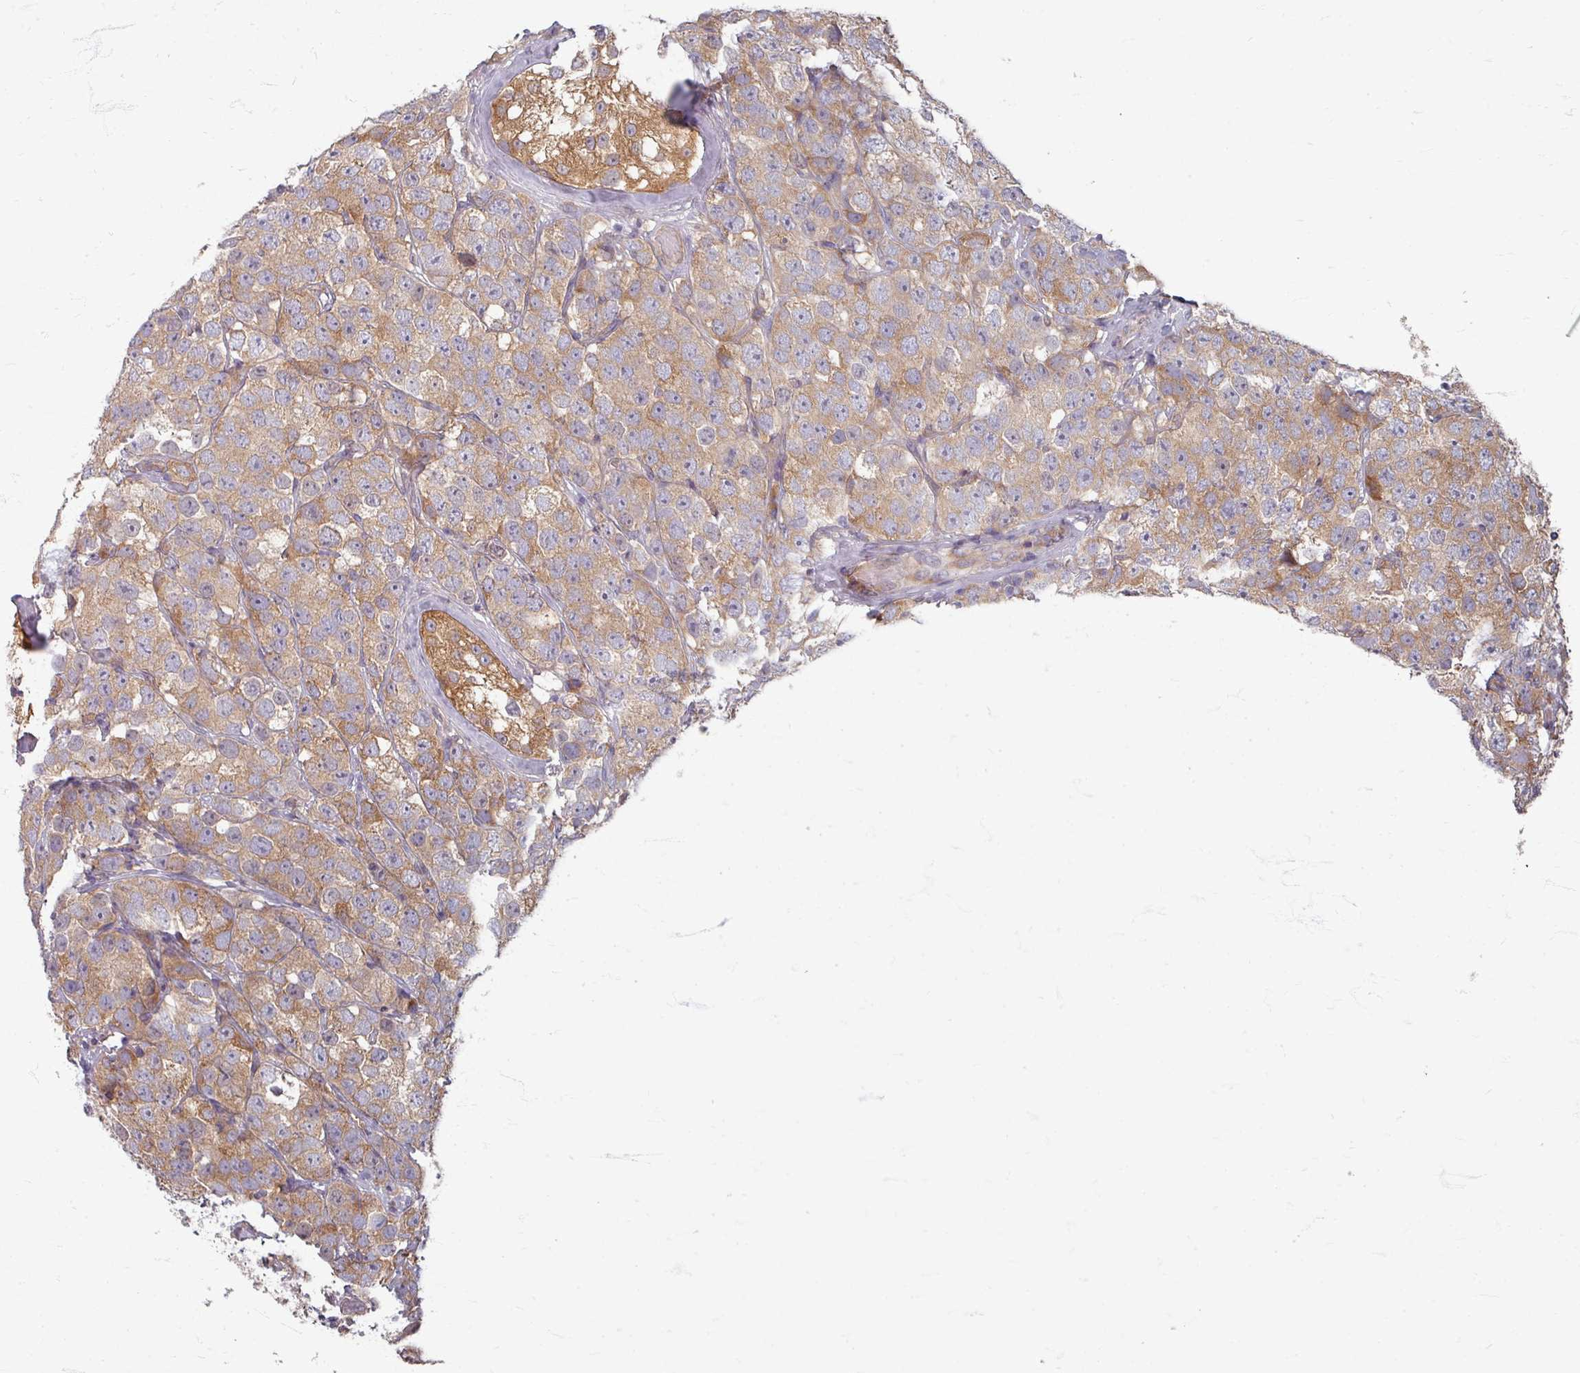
{"staining": {"intensity": "moderate", "quantity": ">75%", "location": "cytoplasmic/membranous"}, "tissue": "testis cancer", "cell_type": "Tumor cells", "image_type": "cancer", "snomed": [{"axis": "morphology", "description": "Seminoma, NOS"}, {"axis": "topography", "description": "Testis"}], "caption": "Human seminoma (testis) stained with a brown dye demonstrates moderate cytoplasmic/membranous positive expression in approximately >75% of tumor cells.", "gene": "STAM", "patient": {"sex": "male", "age": 28}}